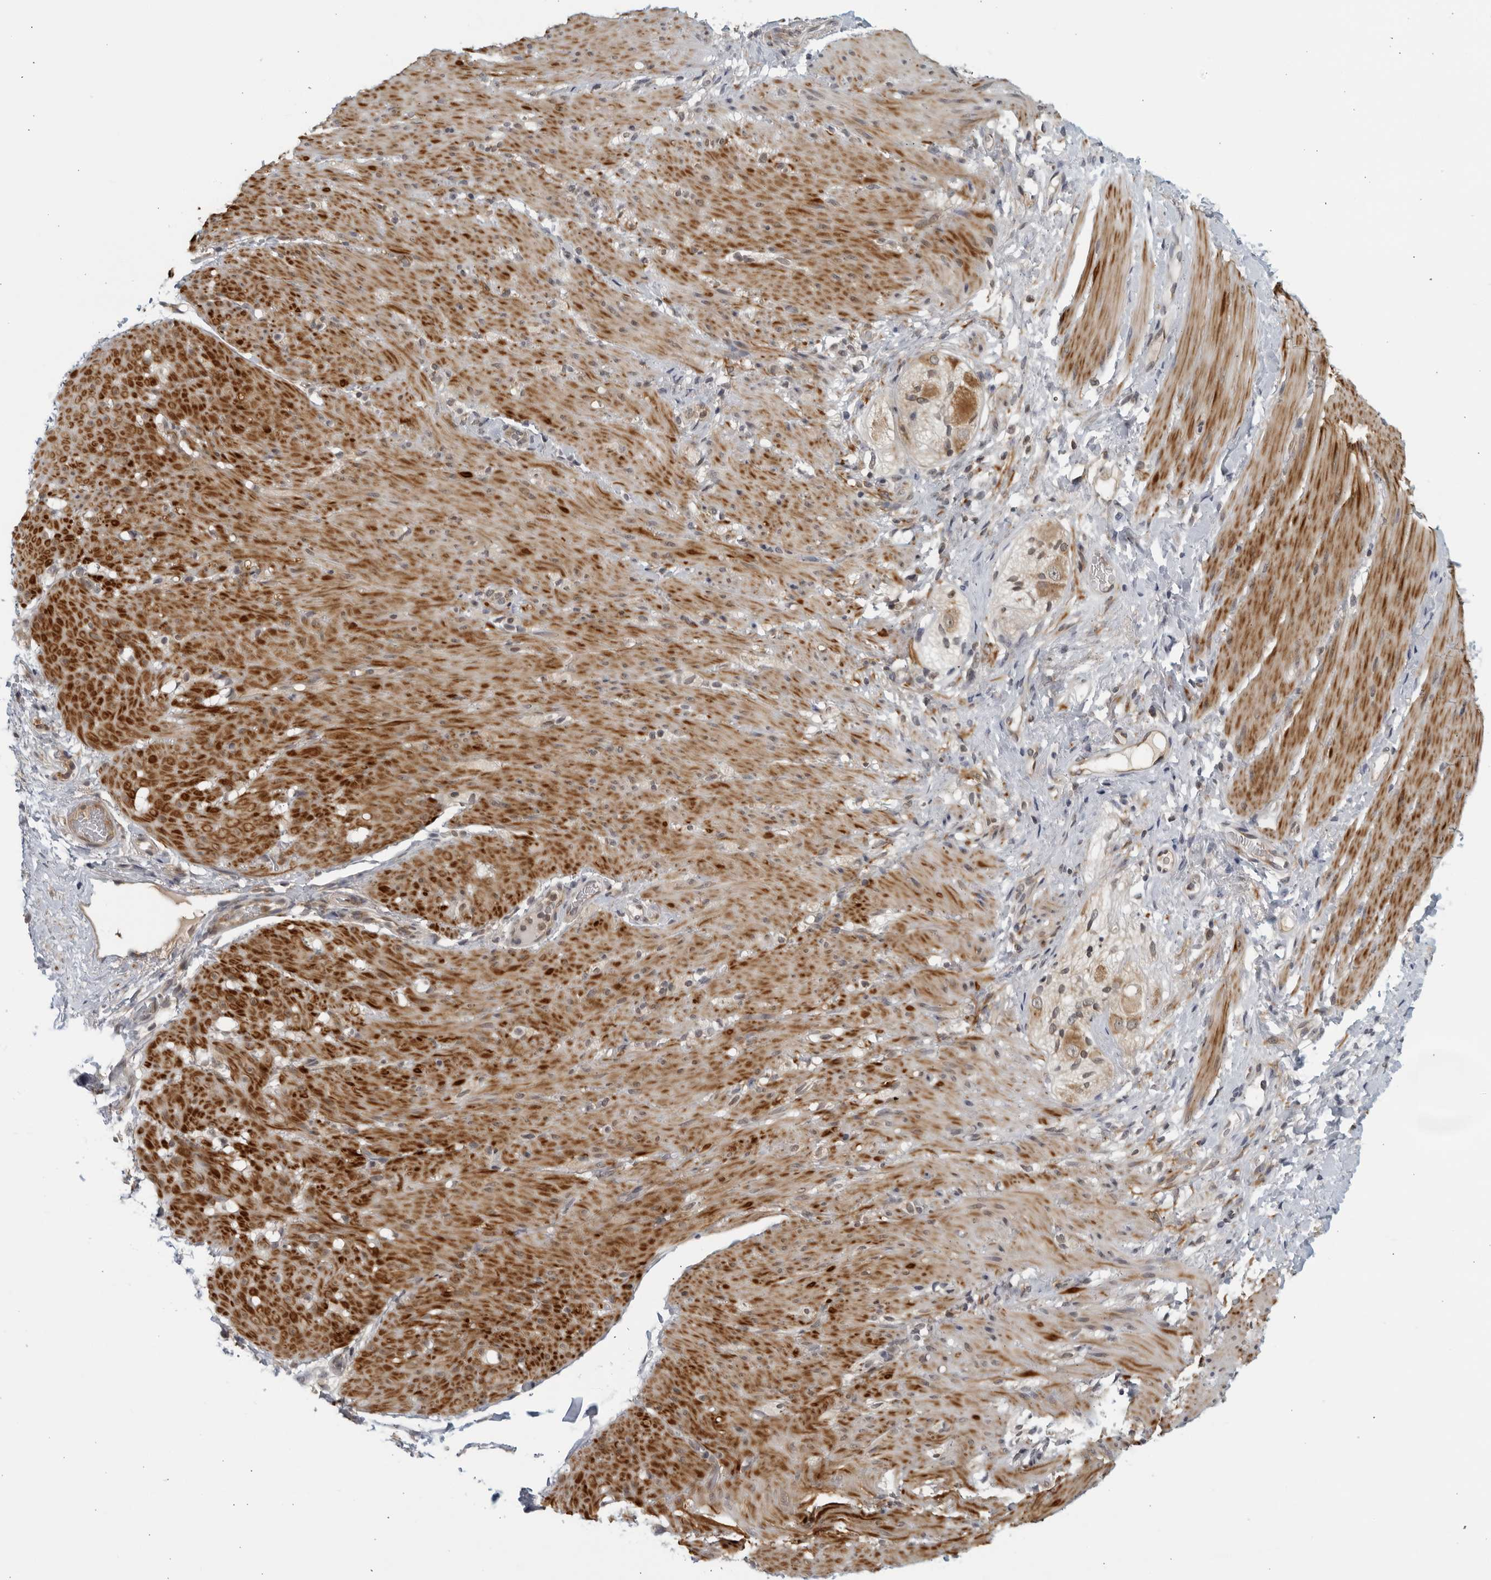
{"staining": {"intensity": "moderate", "quantity": "25%-75%", "location": "cytoplasmic/membranous"}, "tissue": "smooth muscle", "cell_type": "Smooth muscle cells", "image_type": "normal", "snomed": [{"axis": "morphology", "description": "Normal tissue, NOS"}, {"axis": "topography", "description": "Smooth muscle"}, {"axis": "topography", "description": "Small intestine"}], "caption": "The immunohistochemical stain labels moderate cytoplasmic/membranous positivity in smooth muscle cells of benign smooth muscle.", "gene": "RC3H1", "patient": {"sex": "female", "age": 84}}